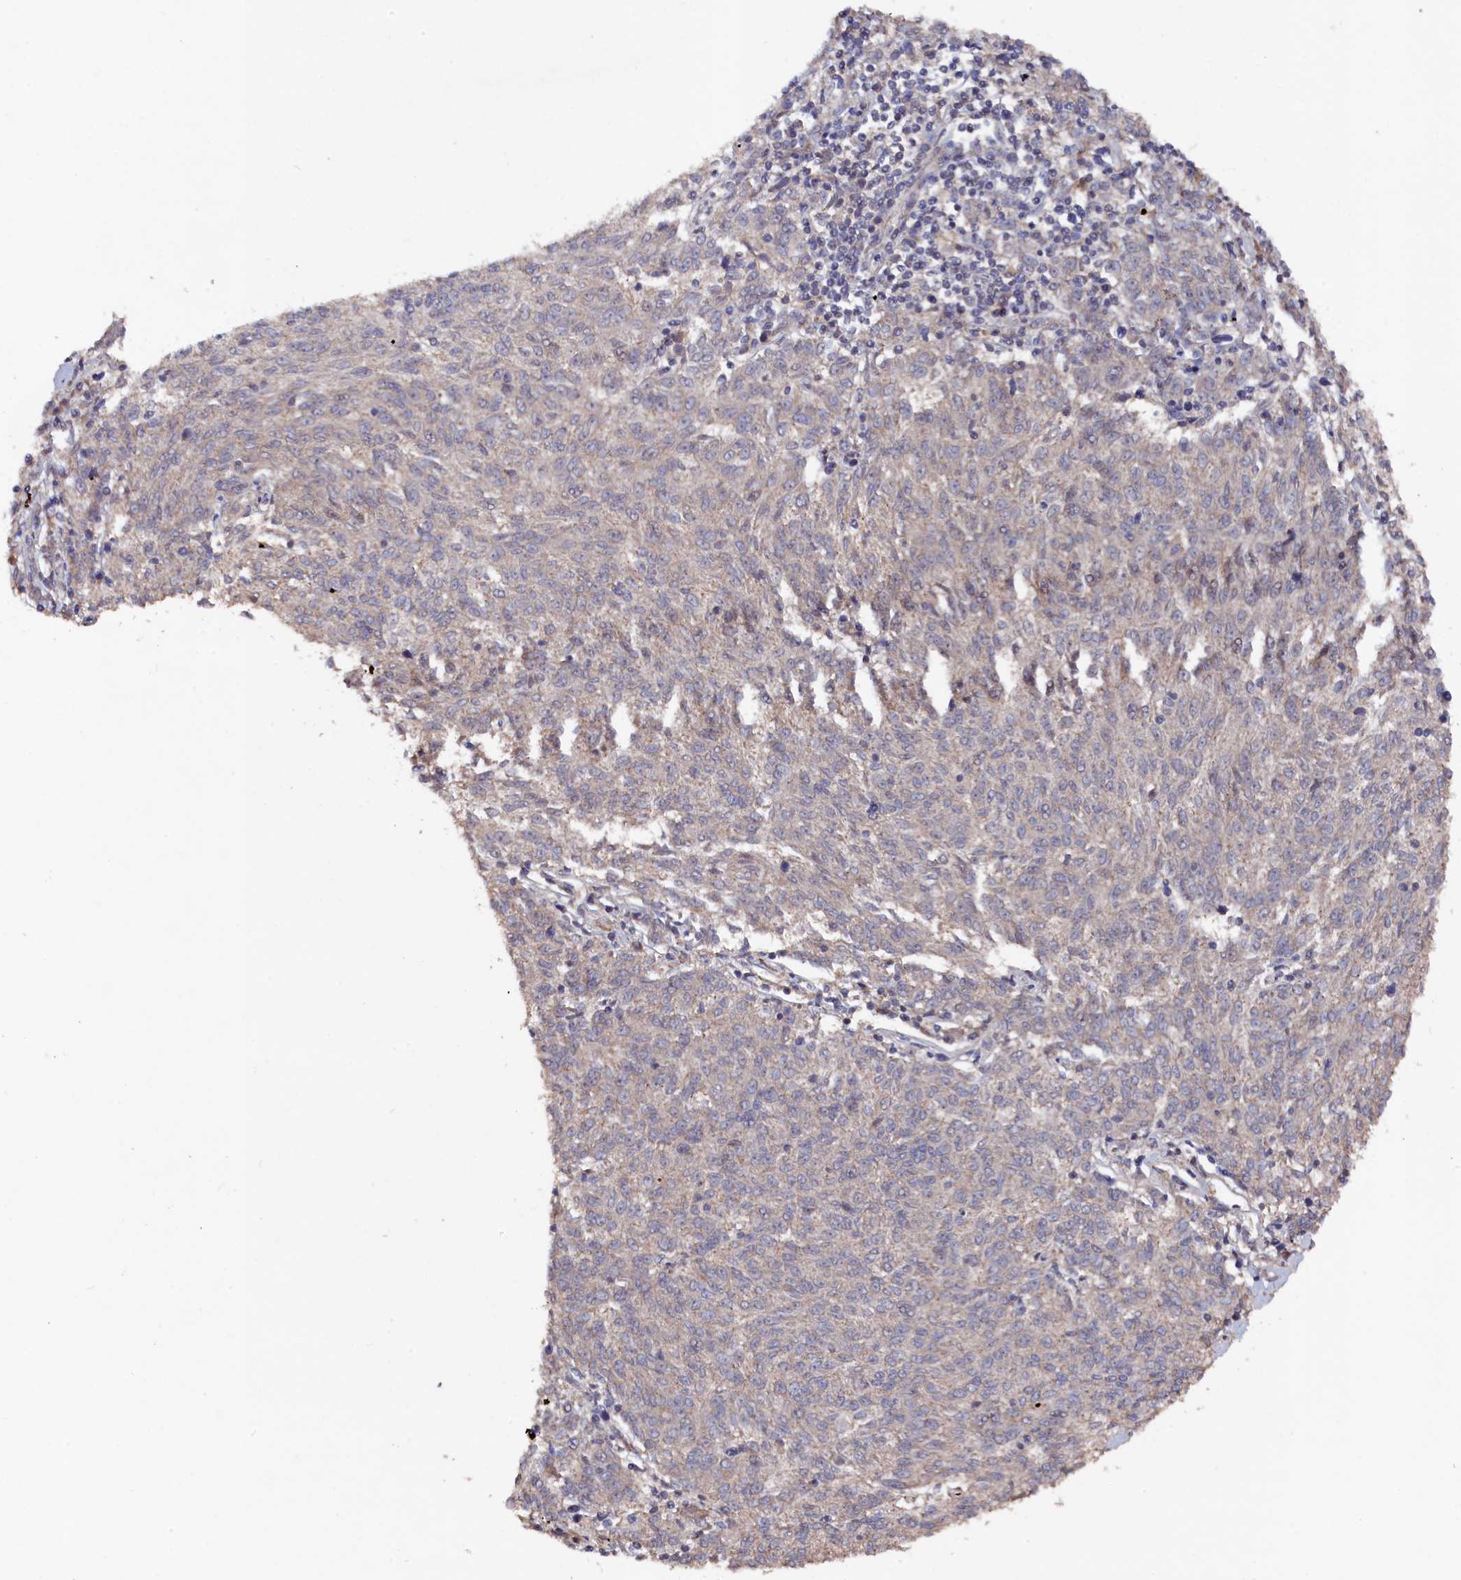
{"staining": {"intensity": "negative", "quantity": "none", "location": "none"}, "tissue": "melanoma", "cell_type": "Tumor cells", "image_type": "cancer", "snomed": [{"axis": "morphology", "description": "Malignant melanoma, NOS"}, {"axis": "topography", "description": "Skin"}], "caption": "IHC photomicrograph of human malignant melanoma stained for a protein (brown), which displays no positivity in tumor cells.", "gene": "TMC5", "patient": {"sex": "female", "age": 72}}